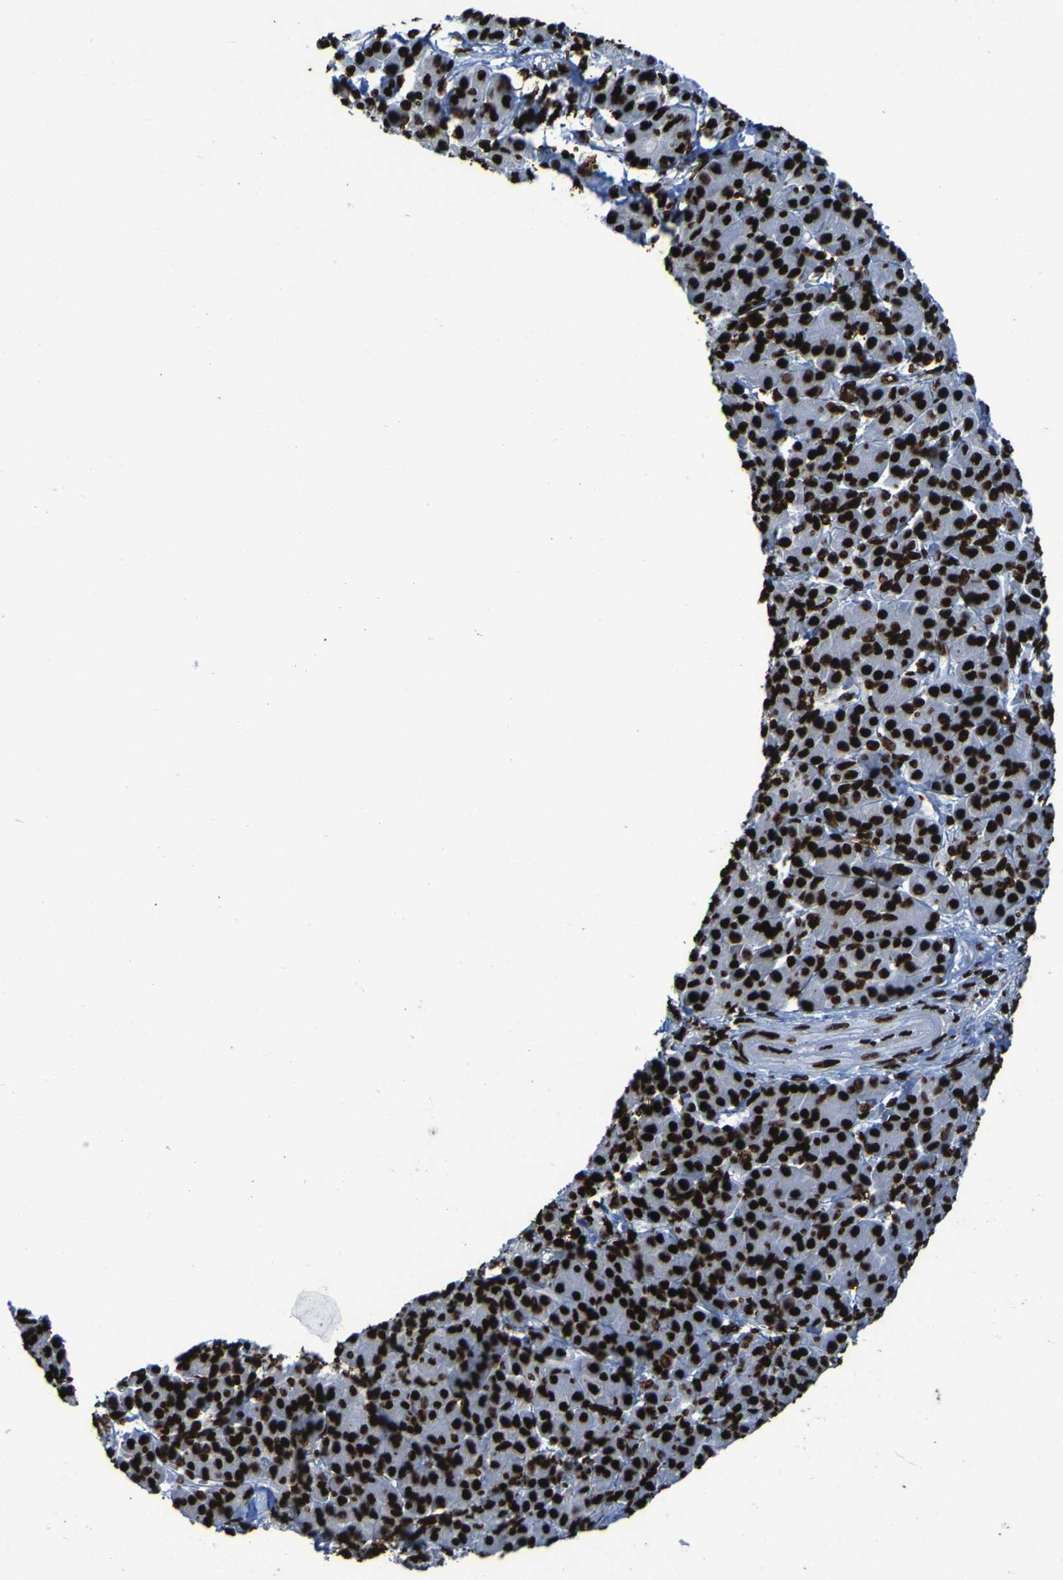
{"staining": {"intensity": "strong", "quantity": ">75%", "location": "nuclear"}, "tissue": "pancreatic cancer", "cell_type": "Tumor cells", "image_type": "cancer", "snomed": [{"axis": "morphology", "description": "Adenocarcinoma, NOS"}, {"axis": "topography", "description": "Pancreas"}], "caption": "An image showing strong nuclear positivity in approximately >75% of tumor cells in pancreatic cancer, as visualized by brown immunohistochemical staining.", "gene": "NPM1", "patient": {"sex": "female", "age": 70}}